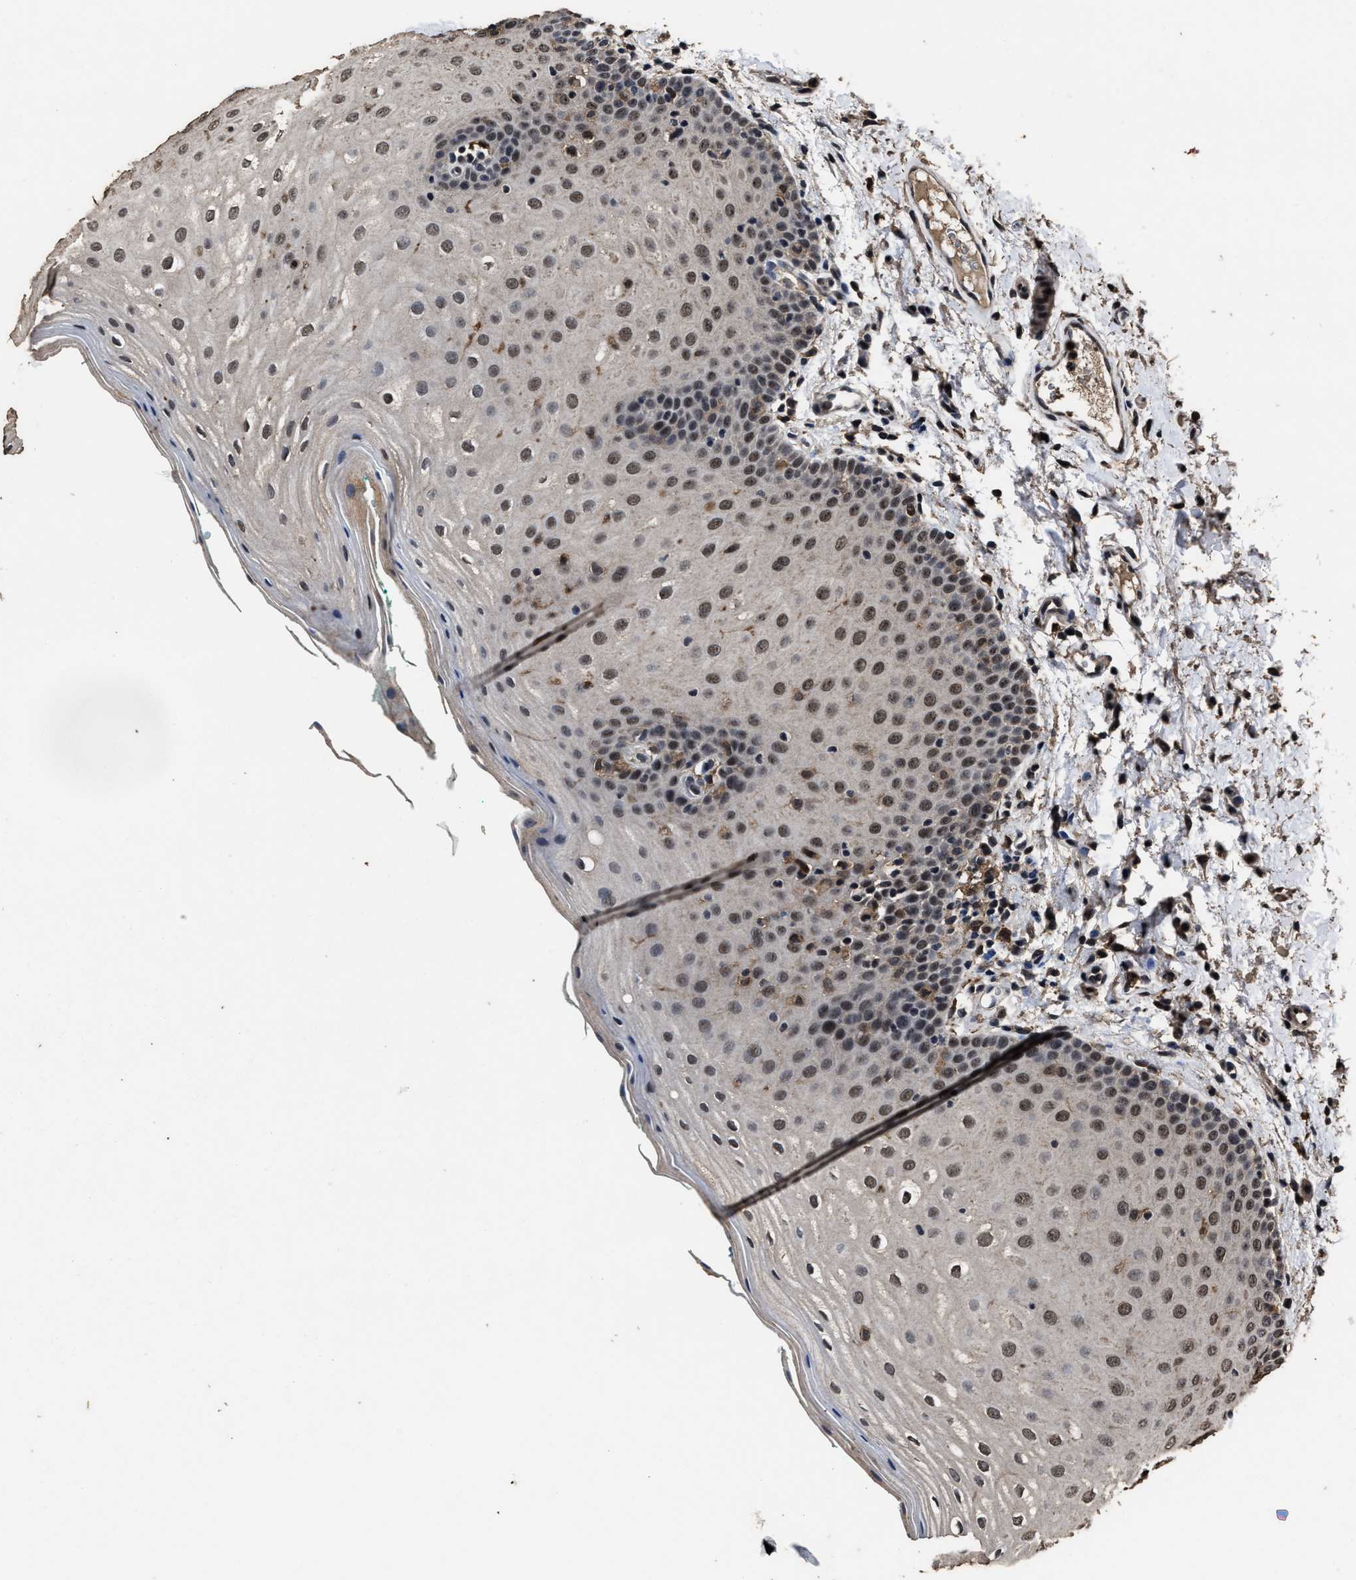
{"staining": {"intensity": "moderate", "quantity": "25%-75%", "location": "nuclear"}, "tissue": "oral mucosa", "cell_type": "Squamous epithelial cells", "image_type": "normal", "snomed": [{"axis": "morphology", "description": "Normal tissue, NOS"}, {"axis": "topography", "description": "Skin"}, {"axis": "topography", "description": "Oral tissue"}], "caption": "Approximately 25%-75% of squamous epithelial cells in benign oral mucosa display moderate nuclear protein expression as visualized by brown immunohistochemical staining.", "gene": "RSBN1L", "patient": {"sex": "male", "age": 84}}